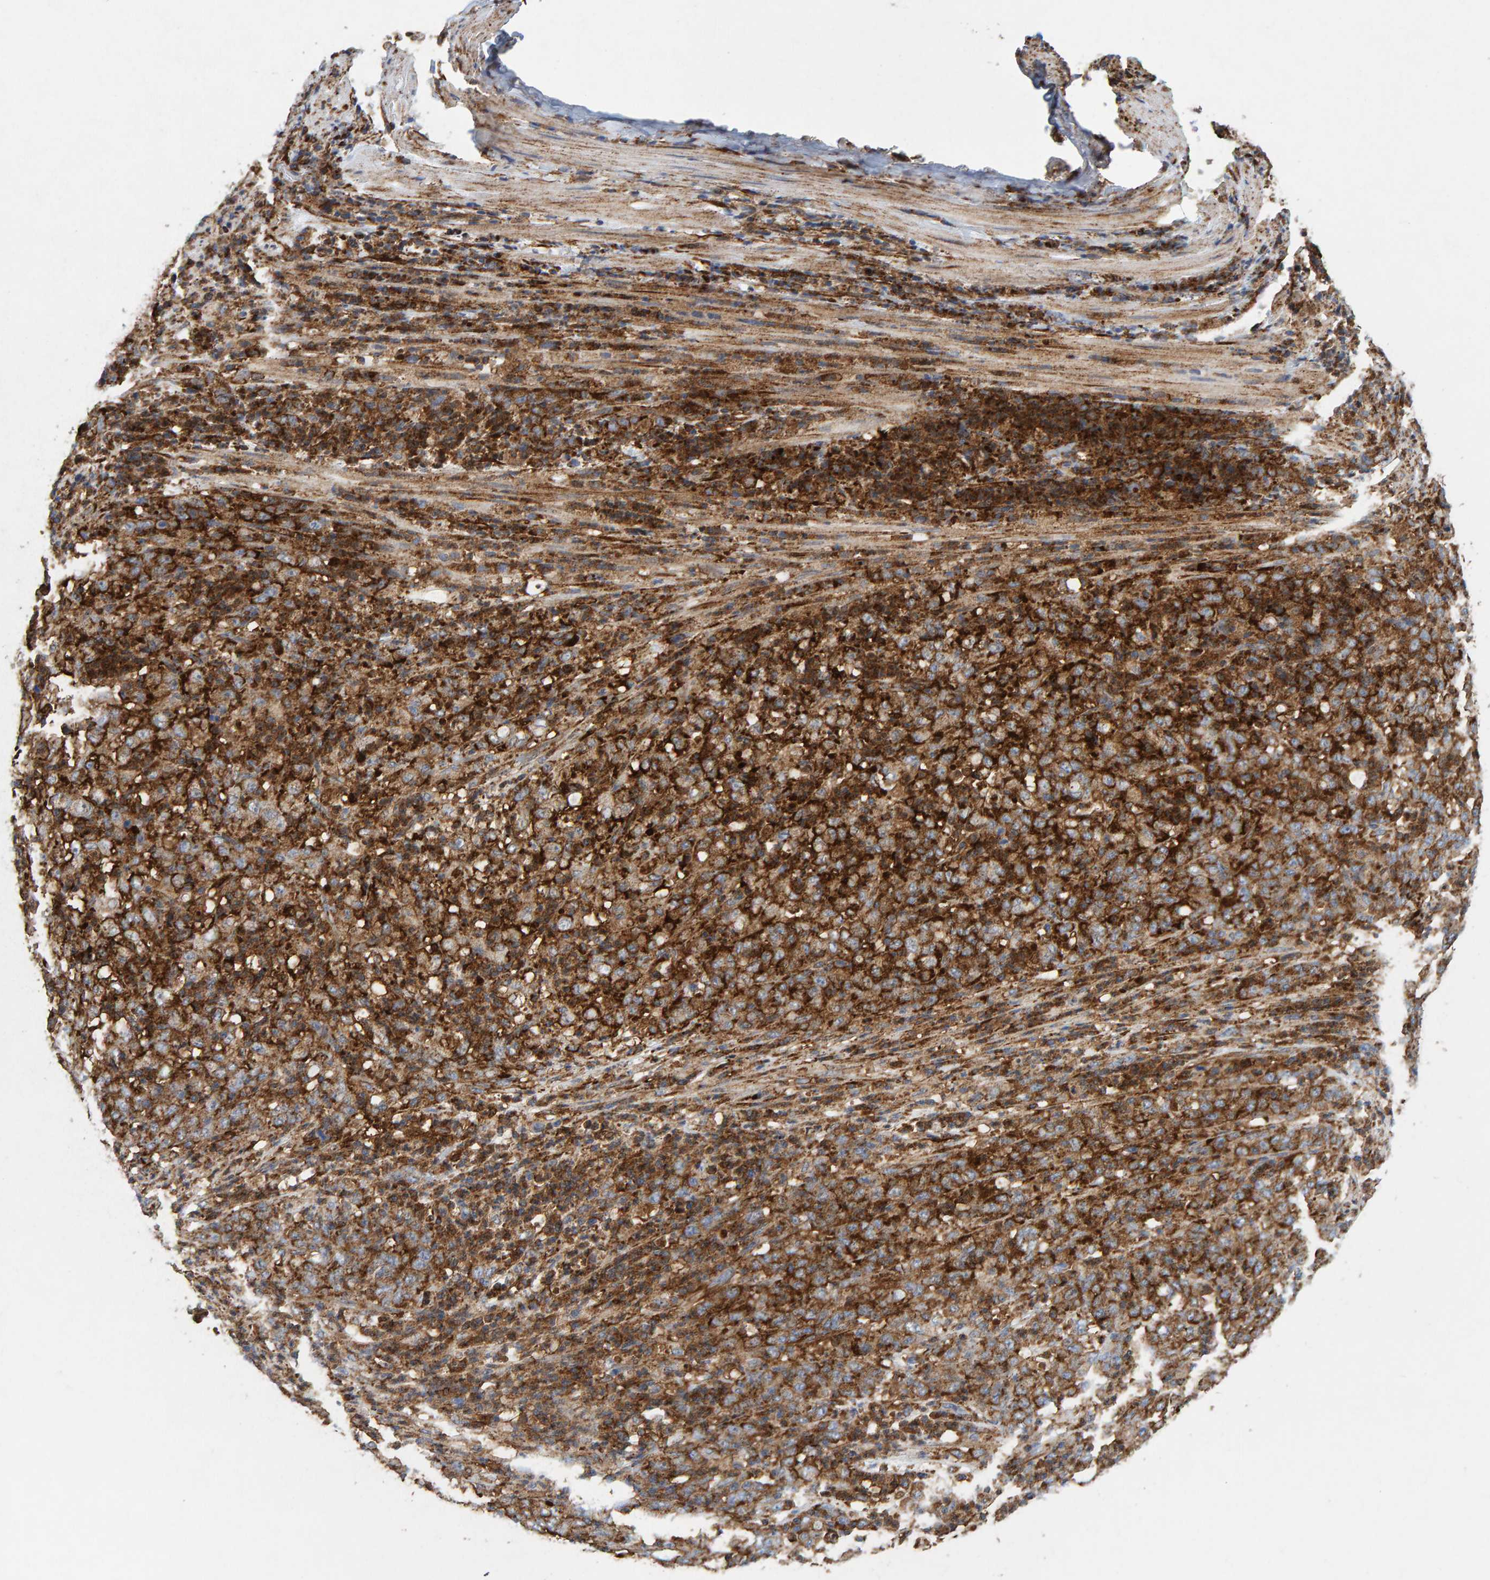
{"staining": {"intensity": "strong", "quantity": ">75%", "location": "cytoplasmic/membranous"}, "tissue": "stomach cancer", "cell_type": "Tumor cells", "image_type": "cancer", "snomed": [{"axis": "morphology", "description": "Adenocarcinoma, NOS"}, {"axis": "topography", "description": "Stomach, lower"}], "caption": "High-power microscopy captured an IHC photomicrograph of stomach cancer, revealing strong cytoplasmic/membranous expression in approximately >75% of tumor cells.", "gene": "MVP", "patient": {"sex": "female", "age": 71}}